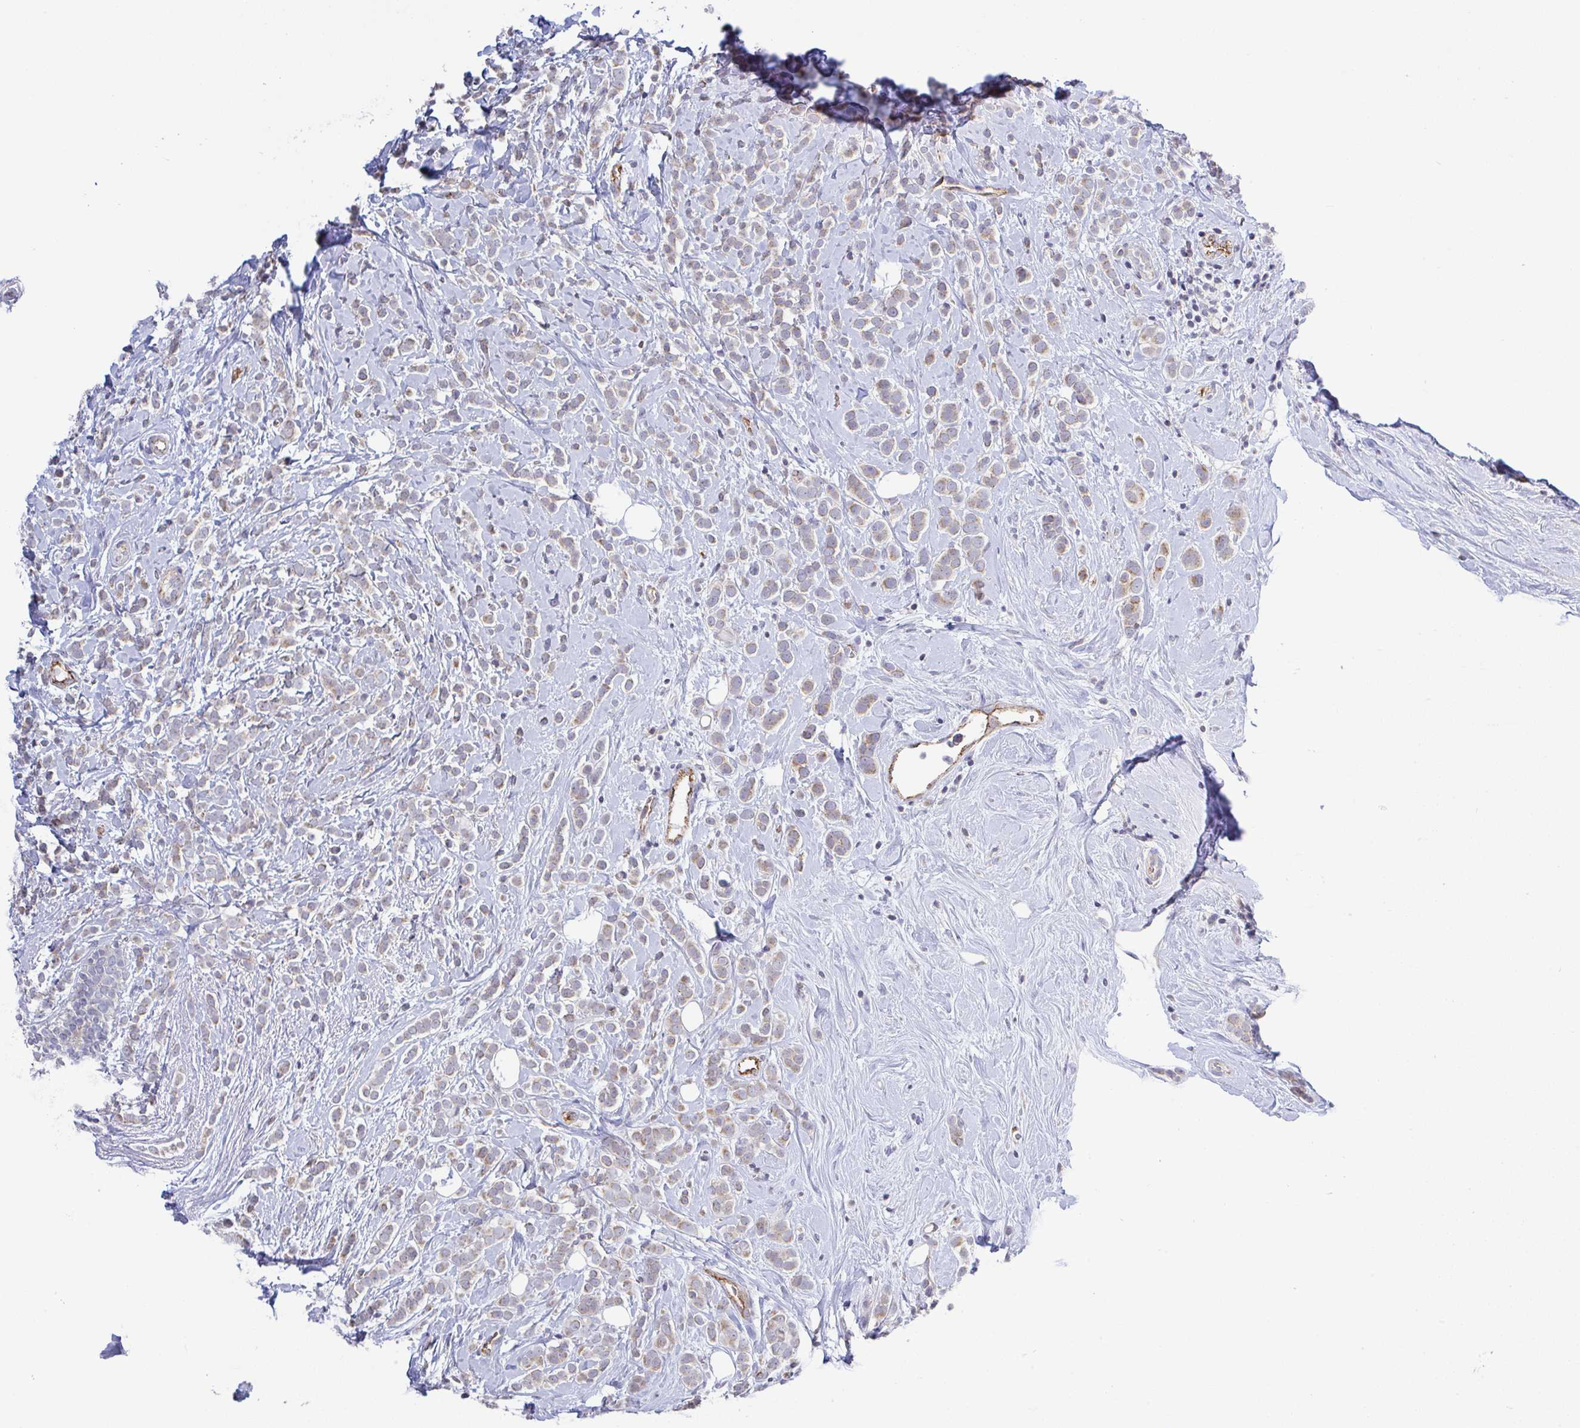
{"staining": {"intensity": "weak", "quantity": "25%-75%", "location": "cytoplasmic/membranous"}, "tissue": "breast cancer", "cell_type": "Tumor cells", "image_type": "cancer", "snomed": [{"axis": "morphology", "description": "Lobular carcinoma"}, {"axis": "topography", "description": "Breast"}], "caption": "Weak cytoplasmic/membranous staining is seen in about 25%-75% of tumor cells in breast cancer (lobular carcinoma). (DAB (3,3'-diaminobenzidine) IHC with brightfield microscopy, high magnification).", "gene": "PLCD4", "patient": {"sex": "female", "age": 49}}